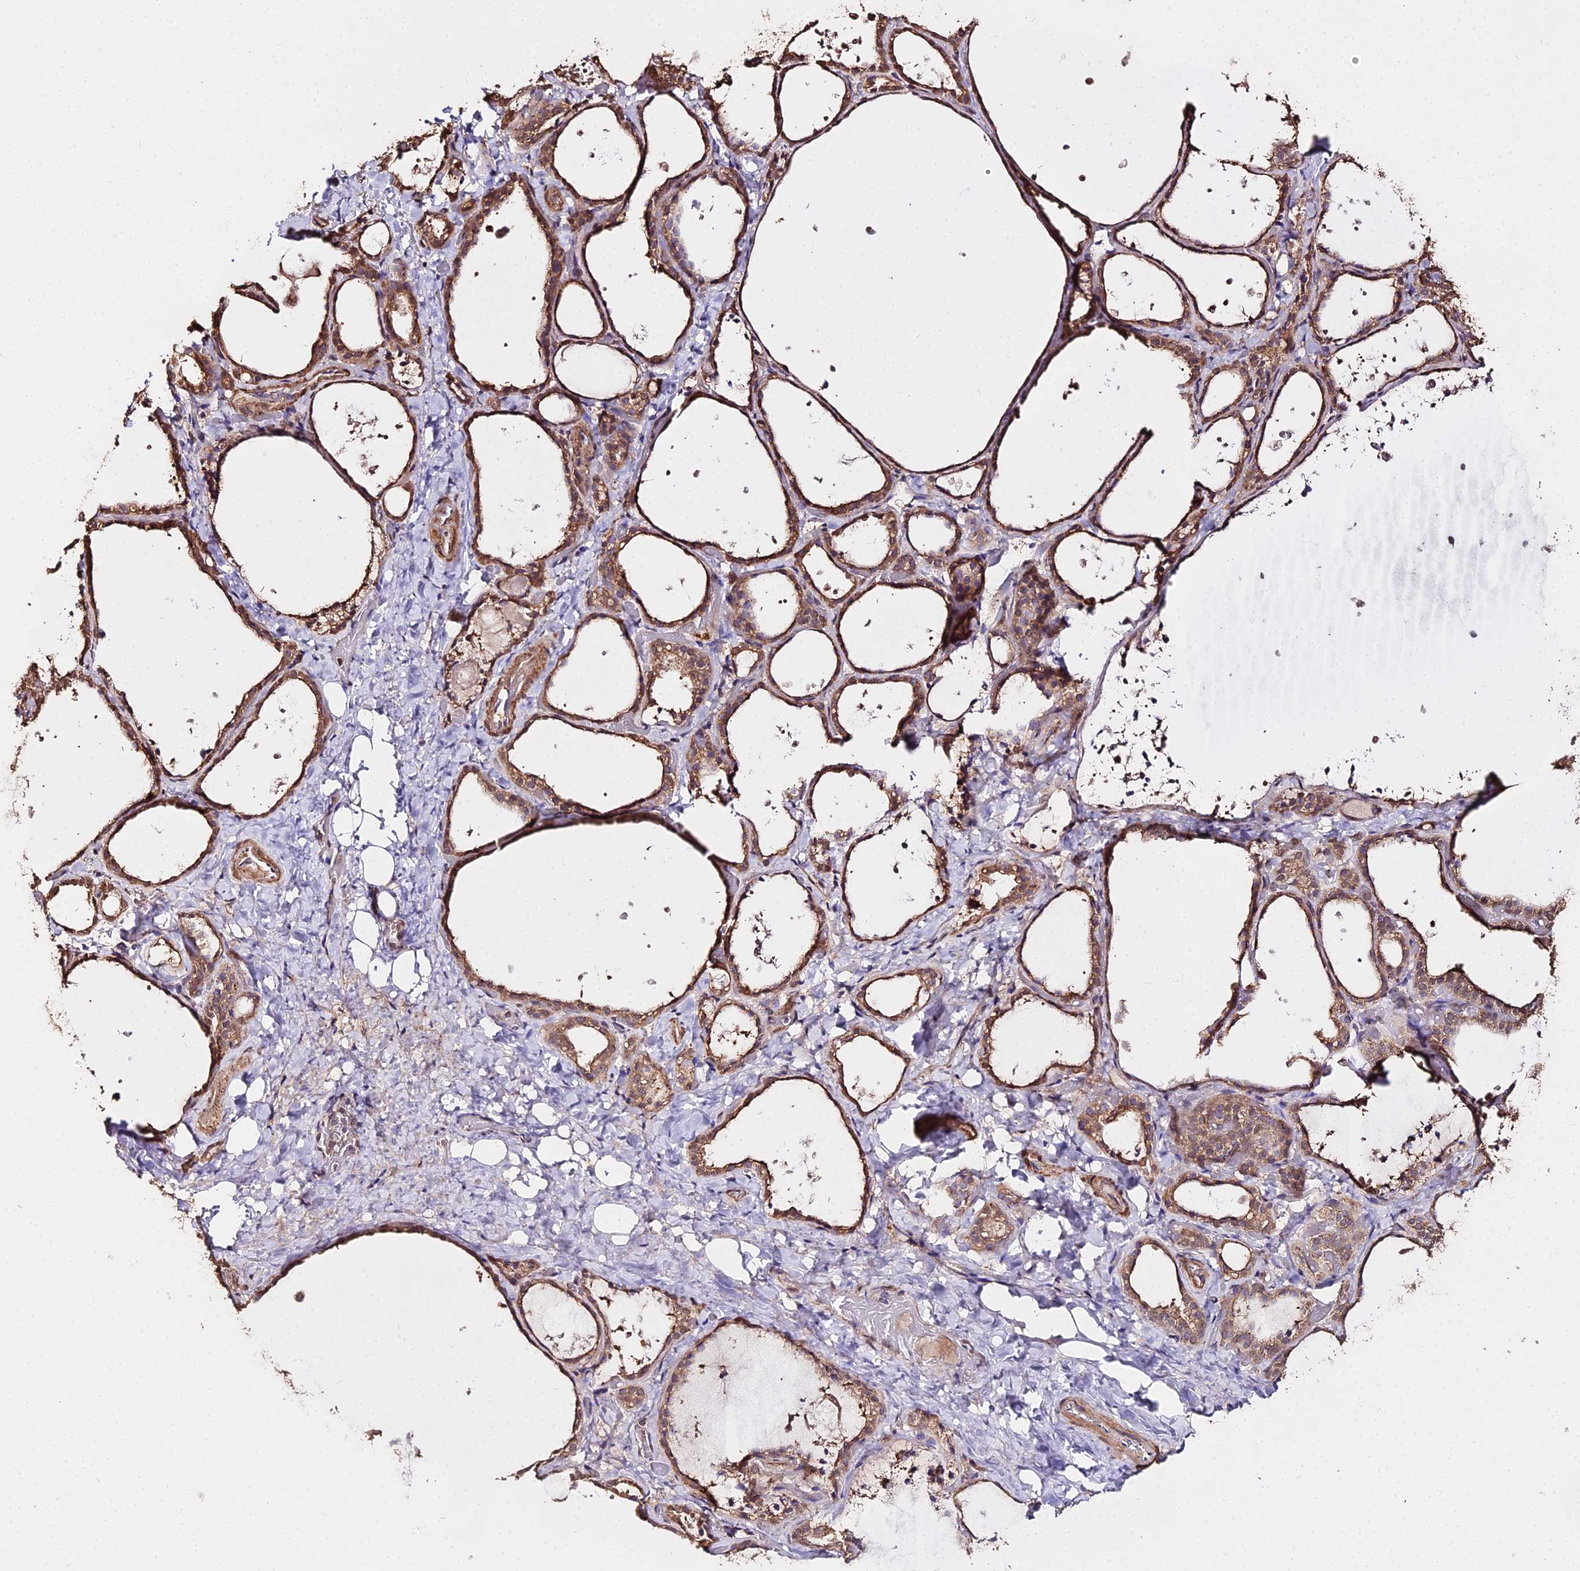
{"staining": {"intensity": "moderate", "quantity": ">75%", "location": "cytoplasmic/membranous"}, "tissue": "thyroid gland", "cell_type": "Glandular cells", "image_type": "normal", "snomed": [{"axis": "morphology", "description": "Normal tissue, NOS"}, {"axis": "topography", "description": "Thyroid gland"}], "caption": "Immunohistochemistry of unremarkable thyroid gland reveals medium levels of moderate cytoplasmic/membranous positivity in approximately >75% of glandular cells.", "gene": "METTL13", "patient": {"sex": "female", "age": 44}}